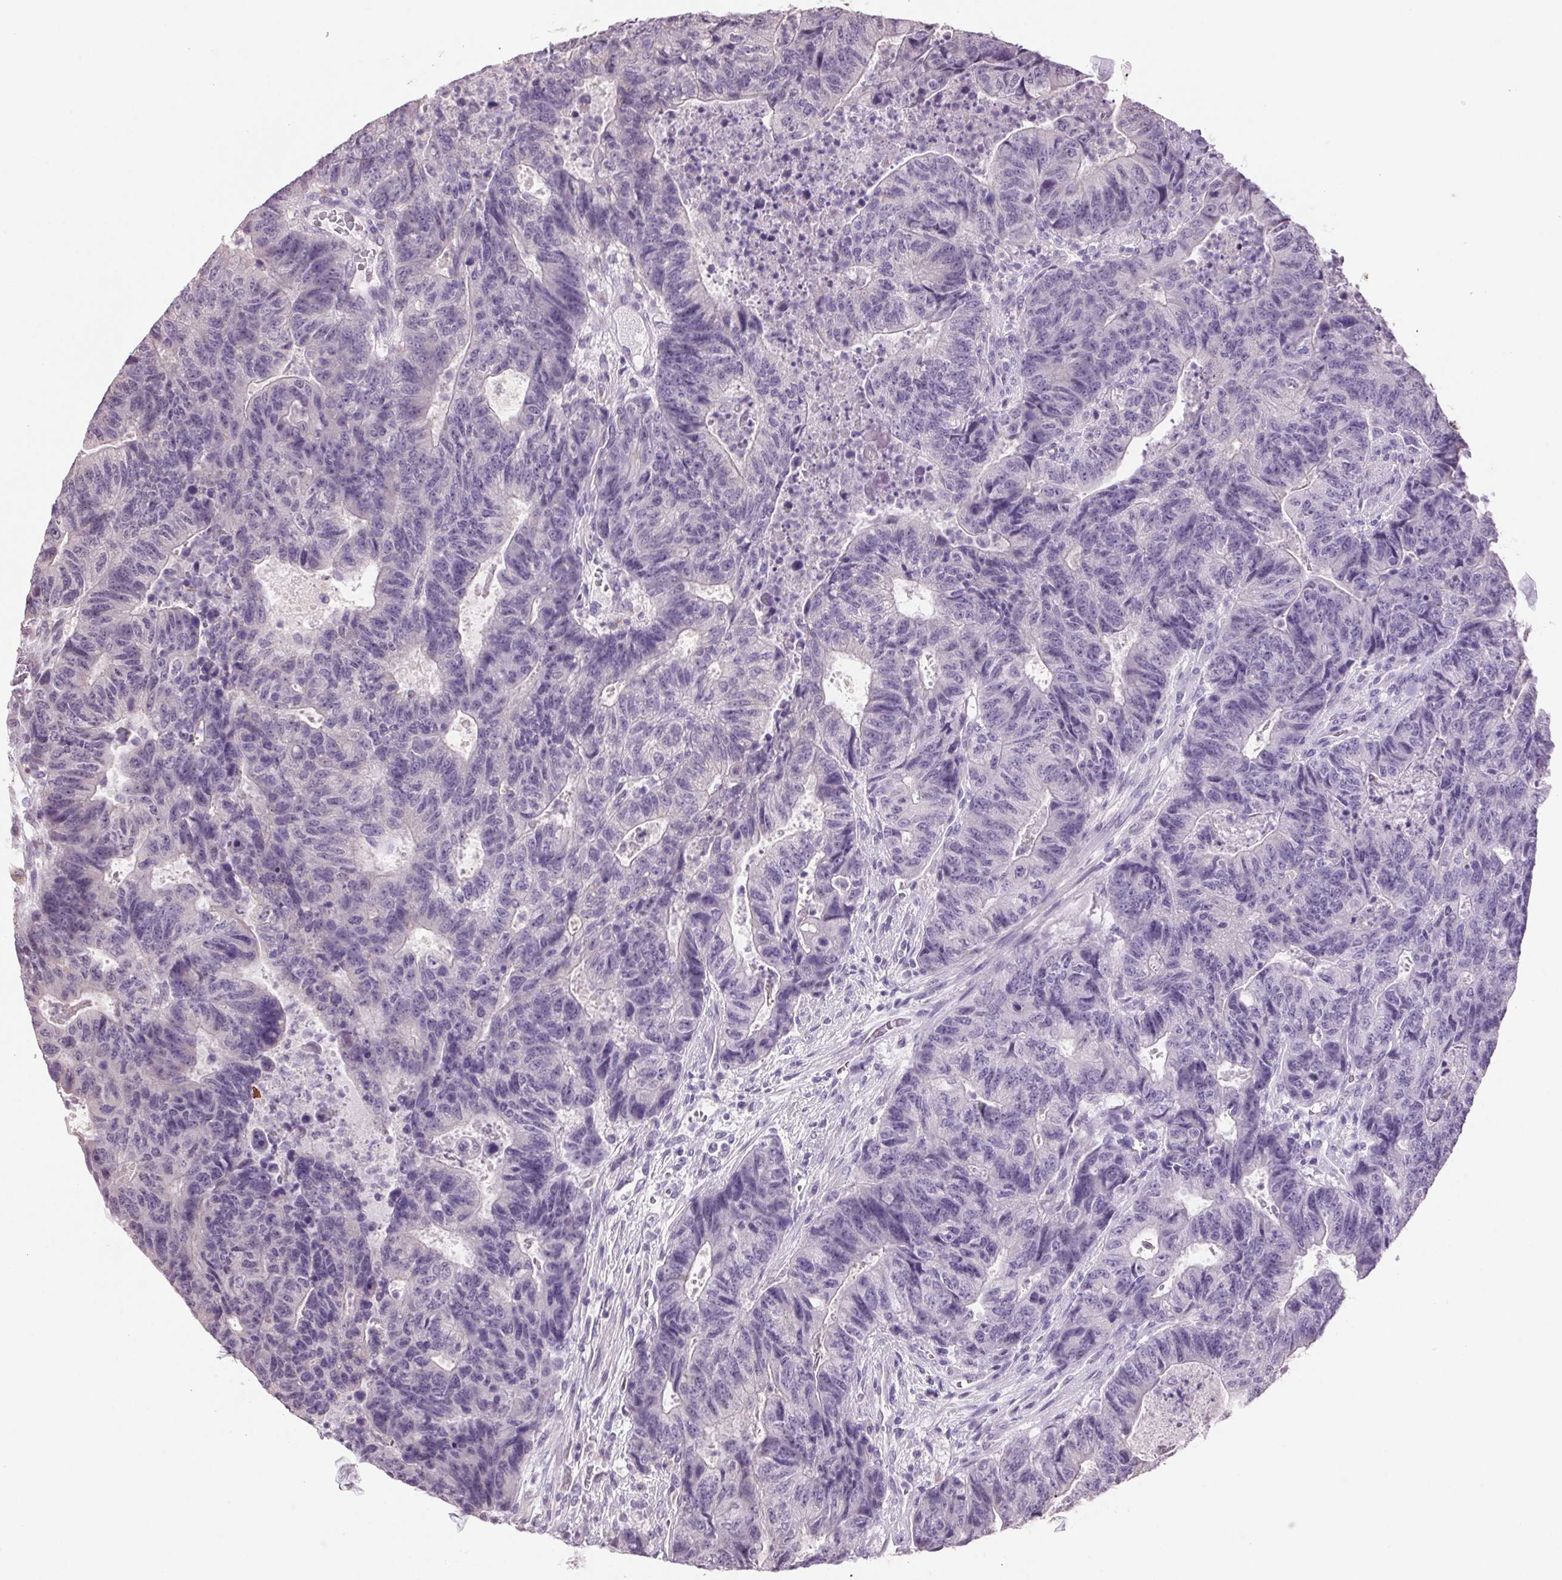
{"staining": {"intensity": "negative", "quantity": "none", "location": "none"}, "tissue": "colorectal cancer", "cell_type": "Tumor cells", "image_type": "cancer", "snomed": [{"axis": "morphology", "description": "Adenocarcinoma, NOS"}, {"axis": "topography", "description": "Colon"}], "caption": "The histopathology image displays no significant expression in tumor cells of colorectal cancer. Nuclei are stained in blue.", "gene": "VWA3B", "patient": {"sex": "female", "age": 48}}